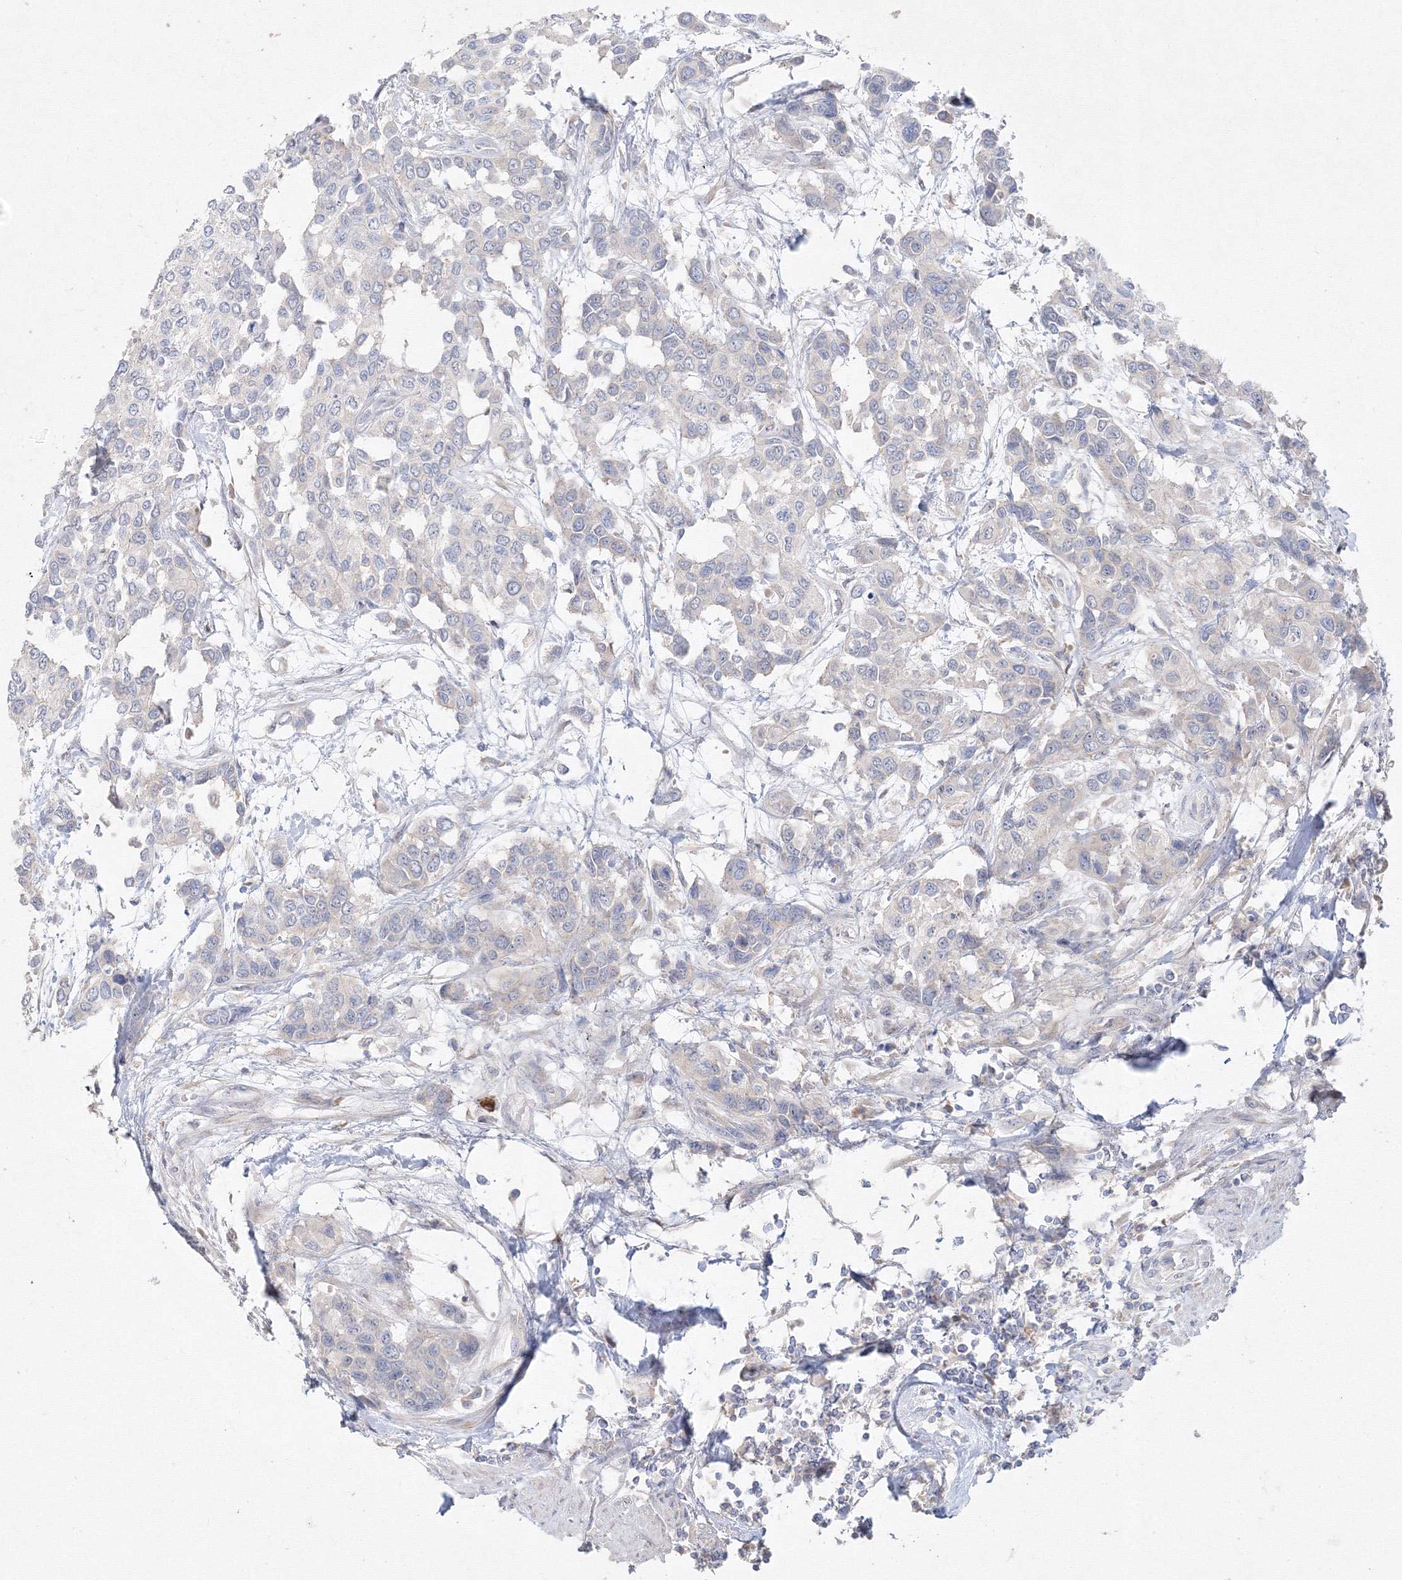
{"staining": {"intensity": "negative", "quantity": "none", "location": "none"}, "tissue": "urothelial cancer", "cell_type": "Tumor cells", "image_type": "cancer", "snomed": [{"axis": "morphology", "description": "Normal tissue, NOS"}, {"axis": "morphology", "description": "Urothelial carcinoma, High grade"}, {"axis": "topography", "description": "Vascular tissue"}, {"axis": "topography", "description": "Urinary bladder"}], "caption": "Immunohistochemistry of human urothelial cancer exhibits no staining in tumor cells. (DAB (3,3'-diaminobenzidine) immunohistochemistry visualized using brightfield microscopy, high magnification).", "gene": "FBXL8", "patient": {"sex": "female", "age": 56}}